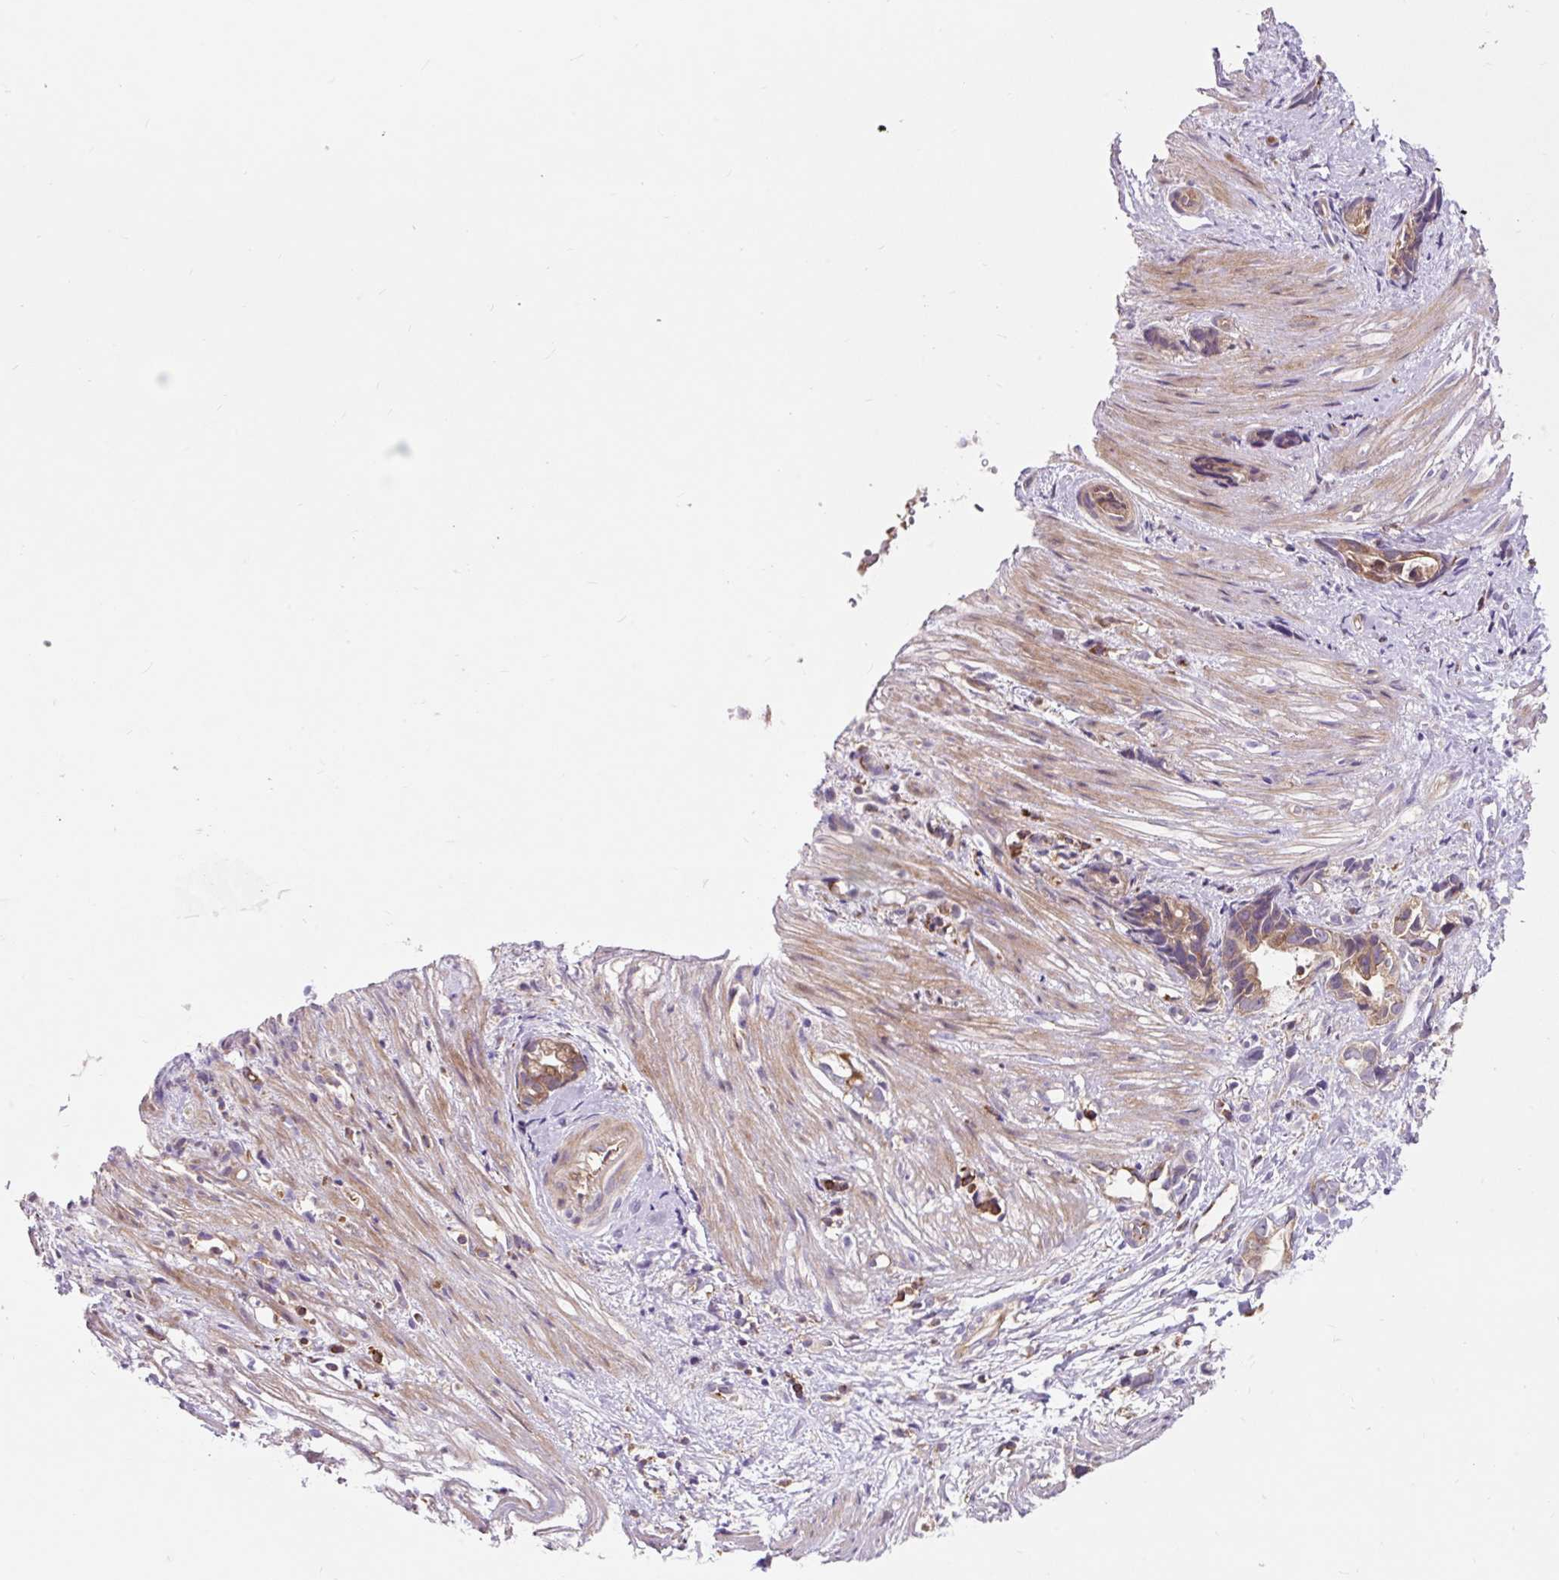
{"staining": {"intensity": "moderate", "quantity": ">75%", "location": "cytoplasmic/membranous"}, "tissue": "stomach cancer", "cell_type": "Tumor cells", "image_type": "cancer", "snomed": [{"axis": "morphology", "description": "Adenocarcinoma, NOS"}, {"axis": "topography", "description": "Stomach"}], "caption": "A histopathology image showing moderate cytoplasmic/membranous expression in approximately >75% of tumor cells in adenocarcinoma (stomach), as visualized by brown immunohistochemical staining.", "gene": "CISD3", "patient": {"sex": "male", "age": 55}}